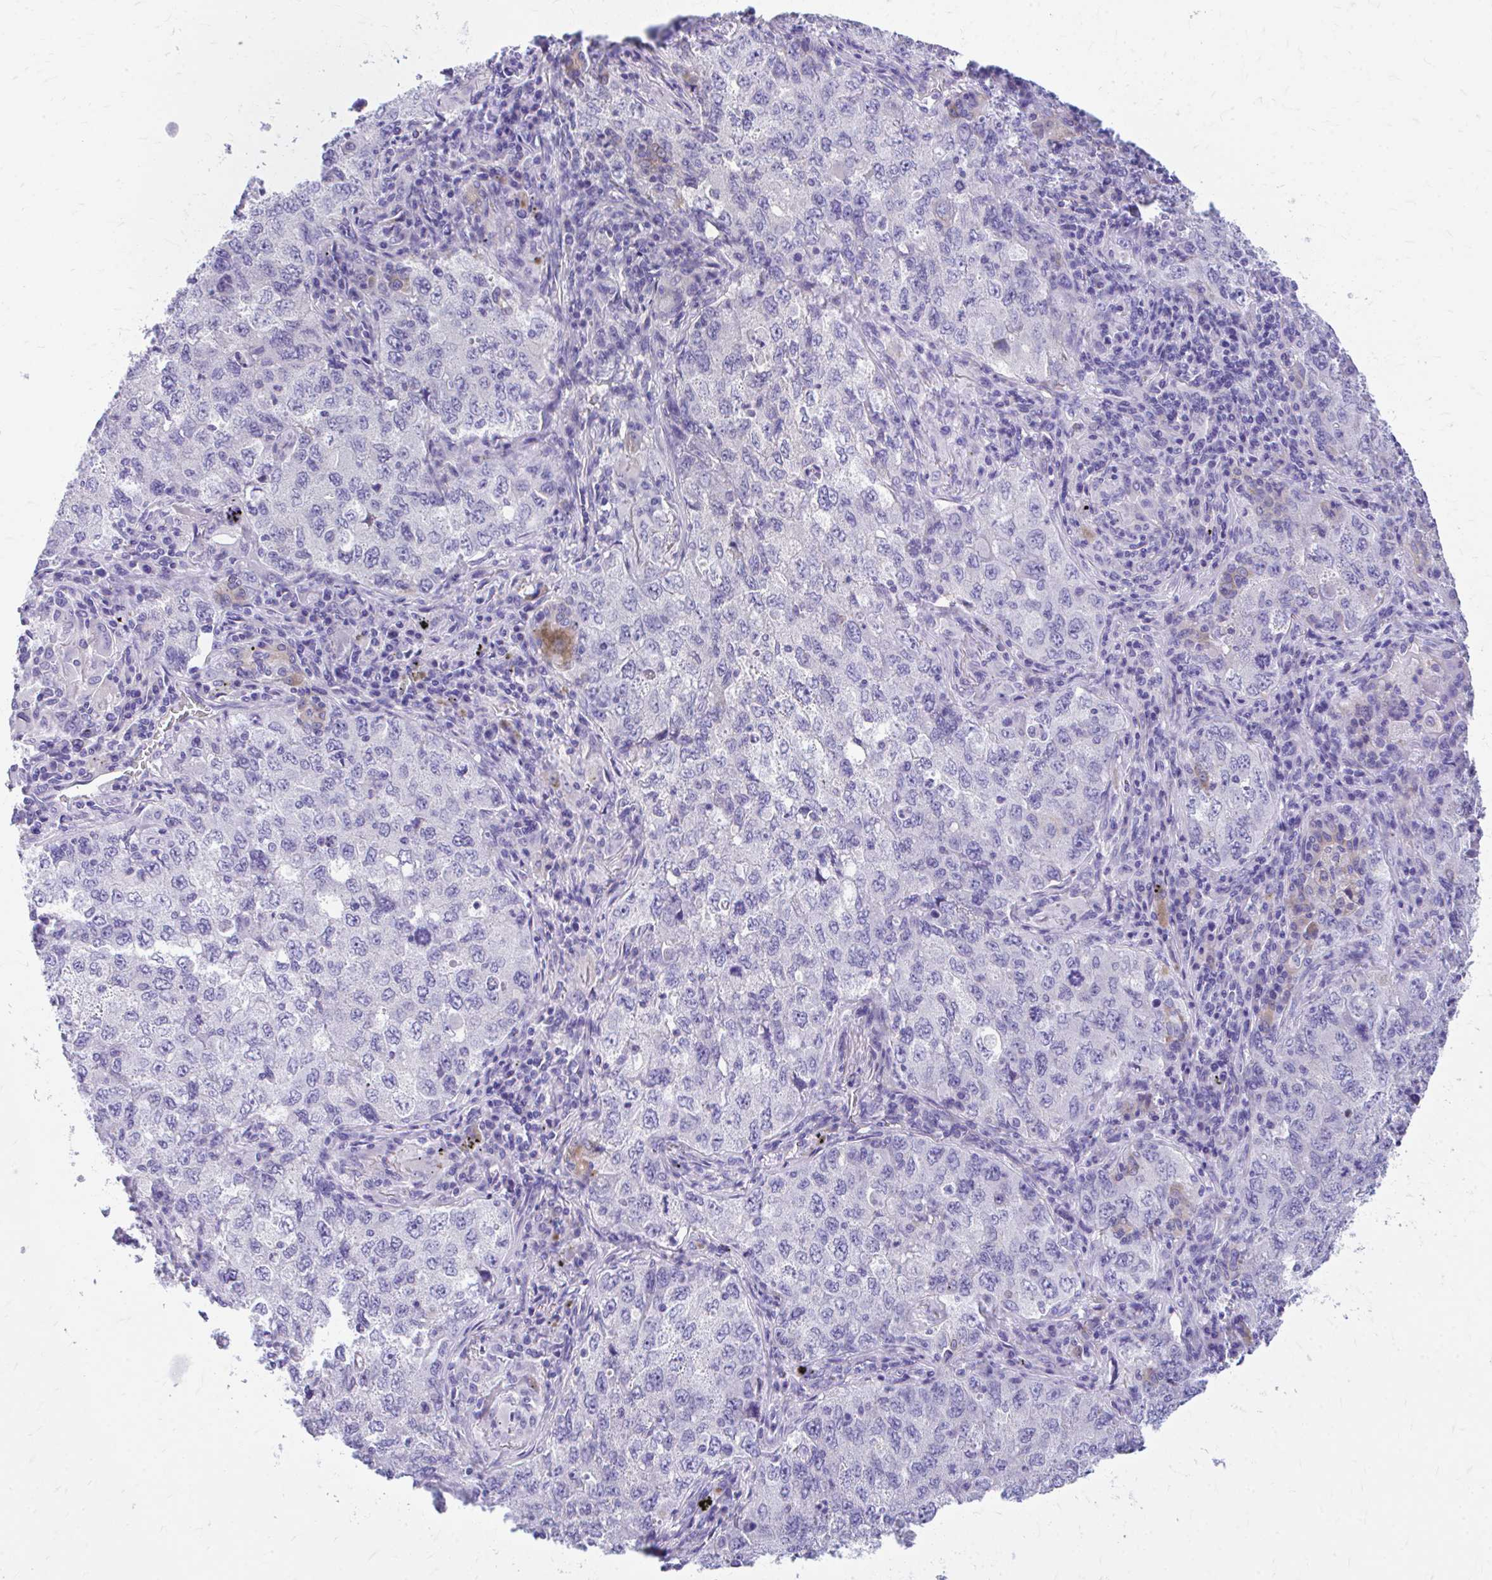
{"staining": {"intensity": "negative", "quantity": "none", "location": "none"}, "tissue": "lung cancer", "cell_type": "Tumor cells", "image_type": "cancer", "snomed": [{"axis": "morphology", "description": "Adenocarcinoma, NOS"}, {"axis": "topography", "description": "Lung"}], "caption": "High power microscopy micrograph of an IHC histopathology image of lung cancer (adenocarcinoma), revealing no significant expression in tumor cells.", "gene": "KRIT1", "patient": {"sex": "female", "age": 57}}